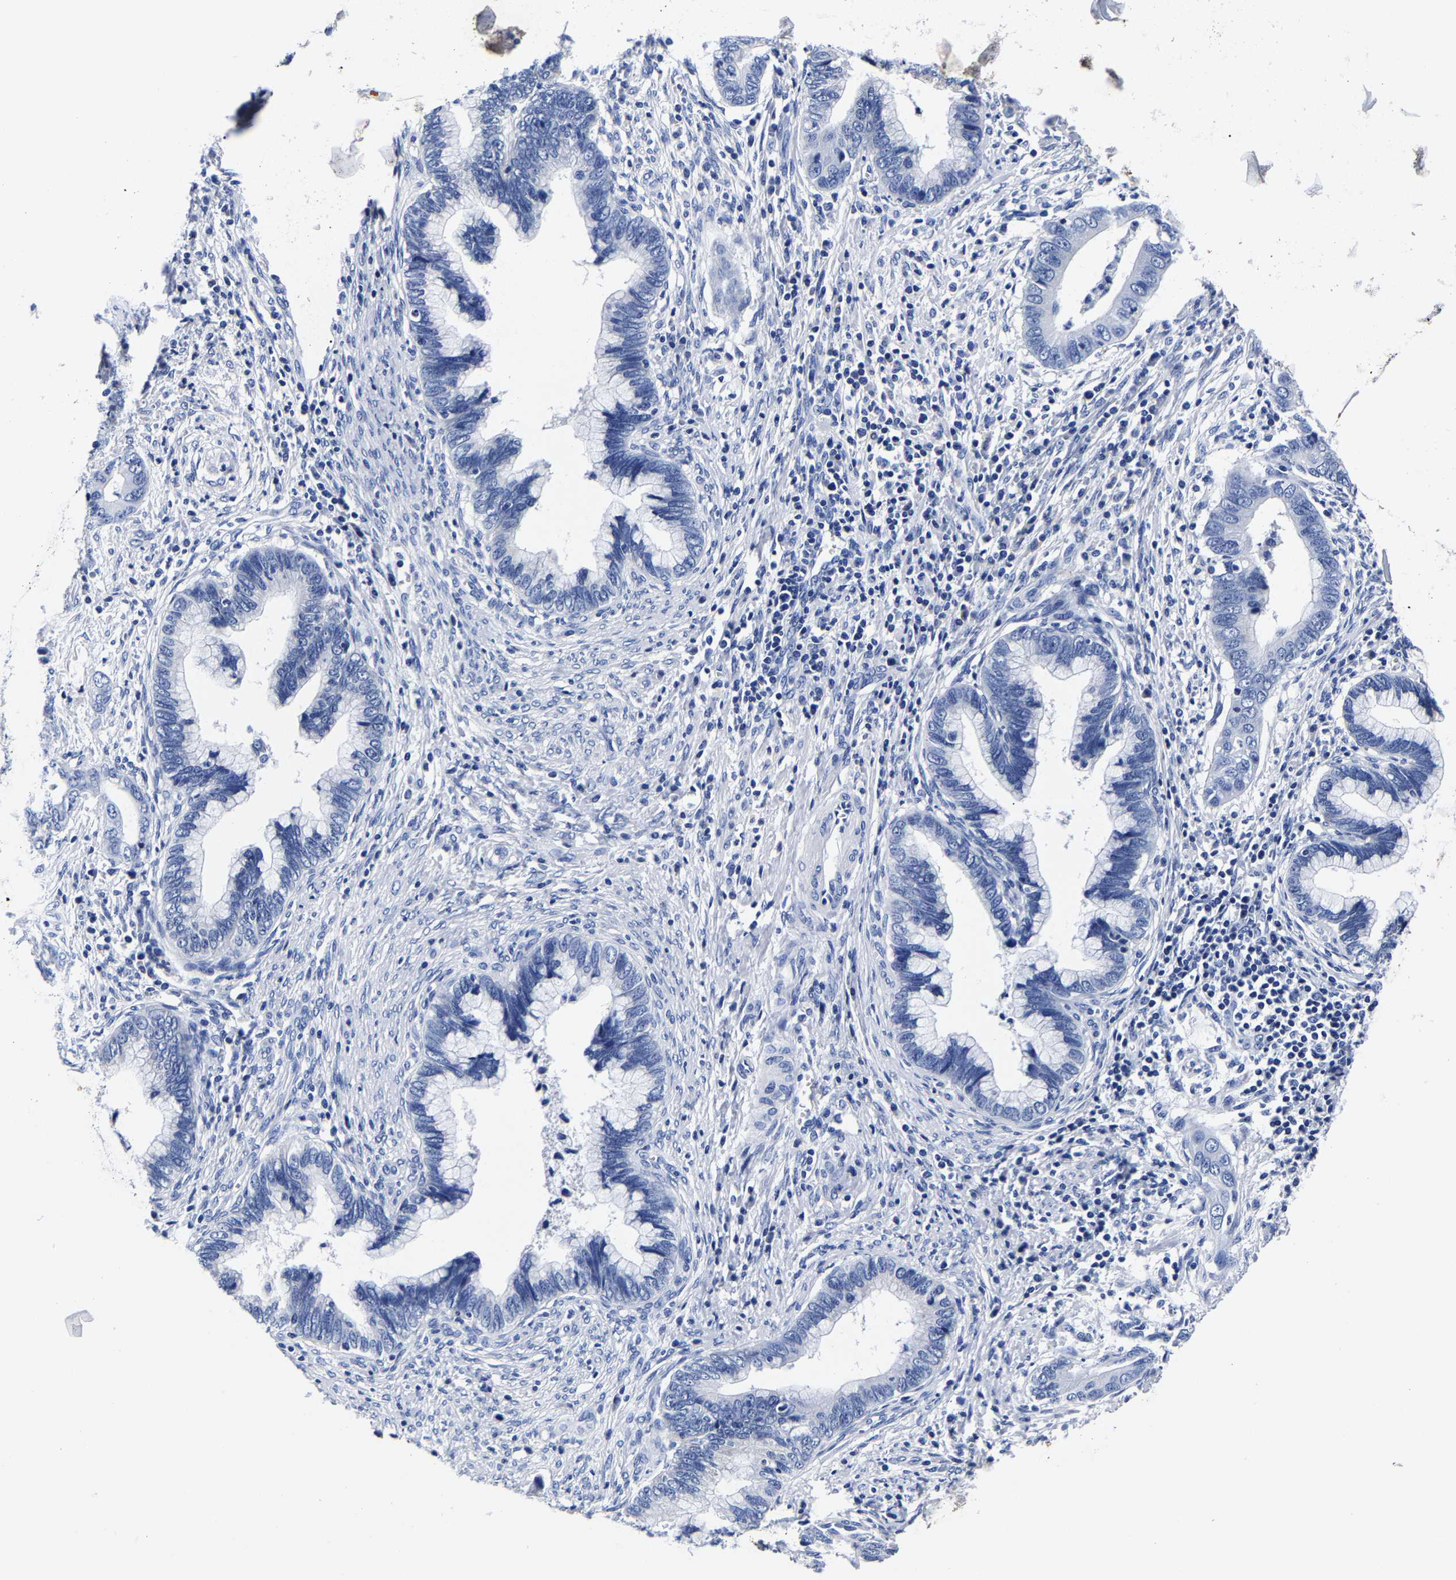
{"staining": {"intensity": "negative", "quantity": "none", "location": "none"}, "tissue": "cervical cancer", "cell_type": "Tumor cells", "image_type": "cancer", "snomed": [{"axis": "morphology", "description": "Adenocarcinoma, NOS"}, {"axis": "topography", "description": "Cervix"}], "caption": "IHC photomicrograph of human cervical cancer stained for a protein (brown), which shows no staining in tumor cells.", "gene": "CPA2", "patient": {"sex": "female", "age": 44}}